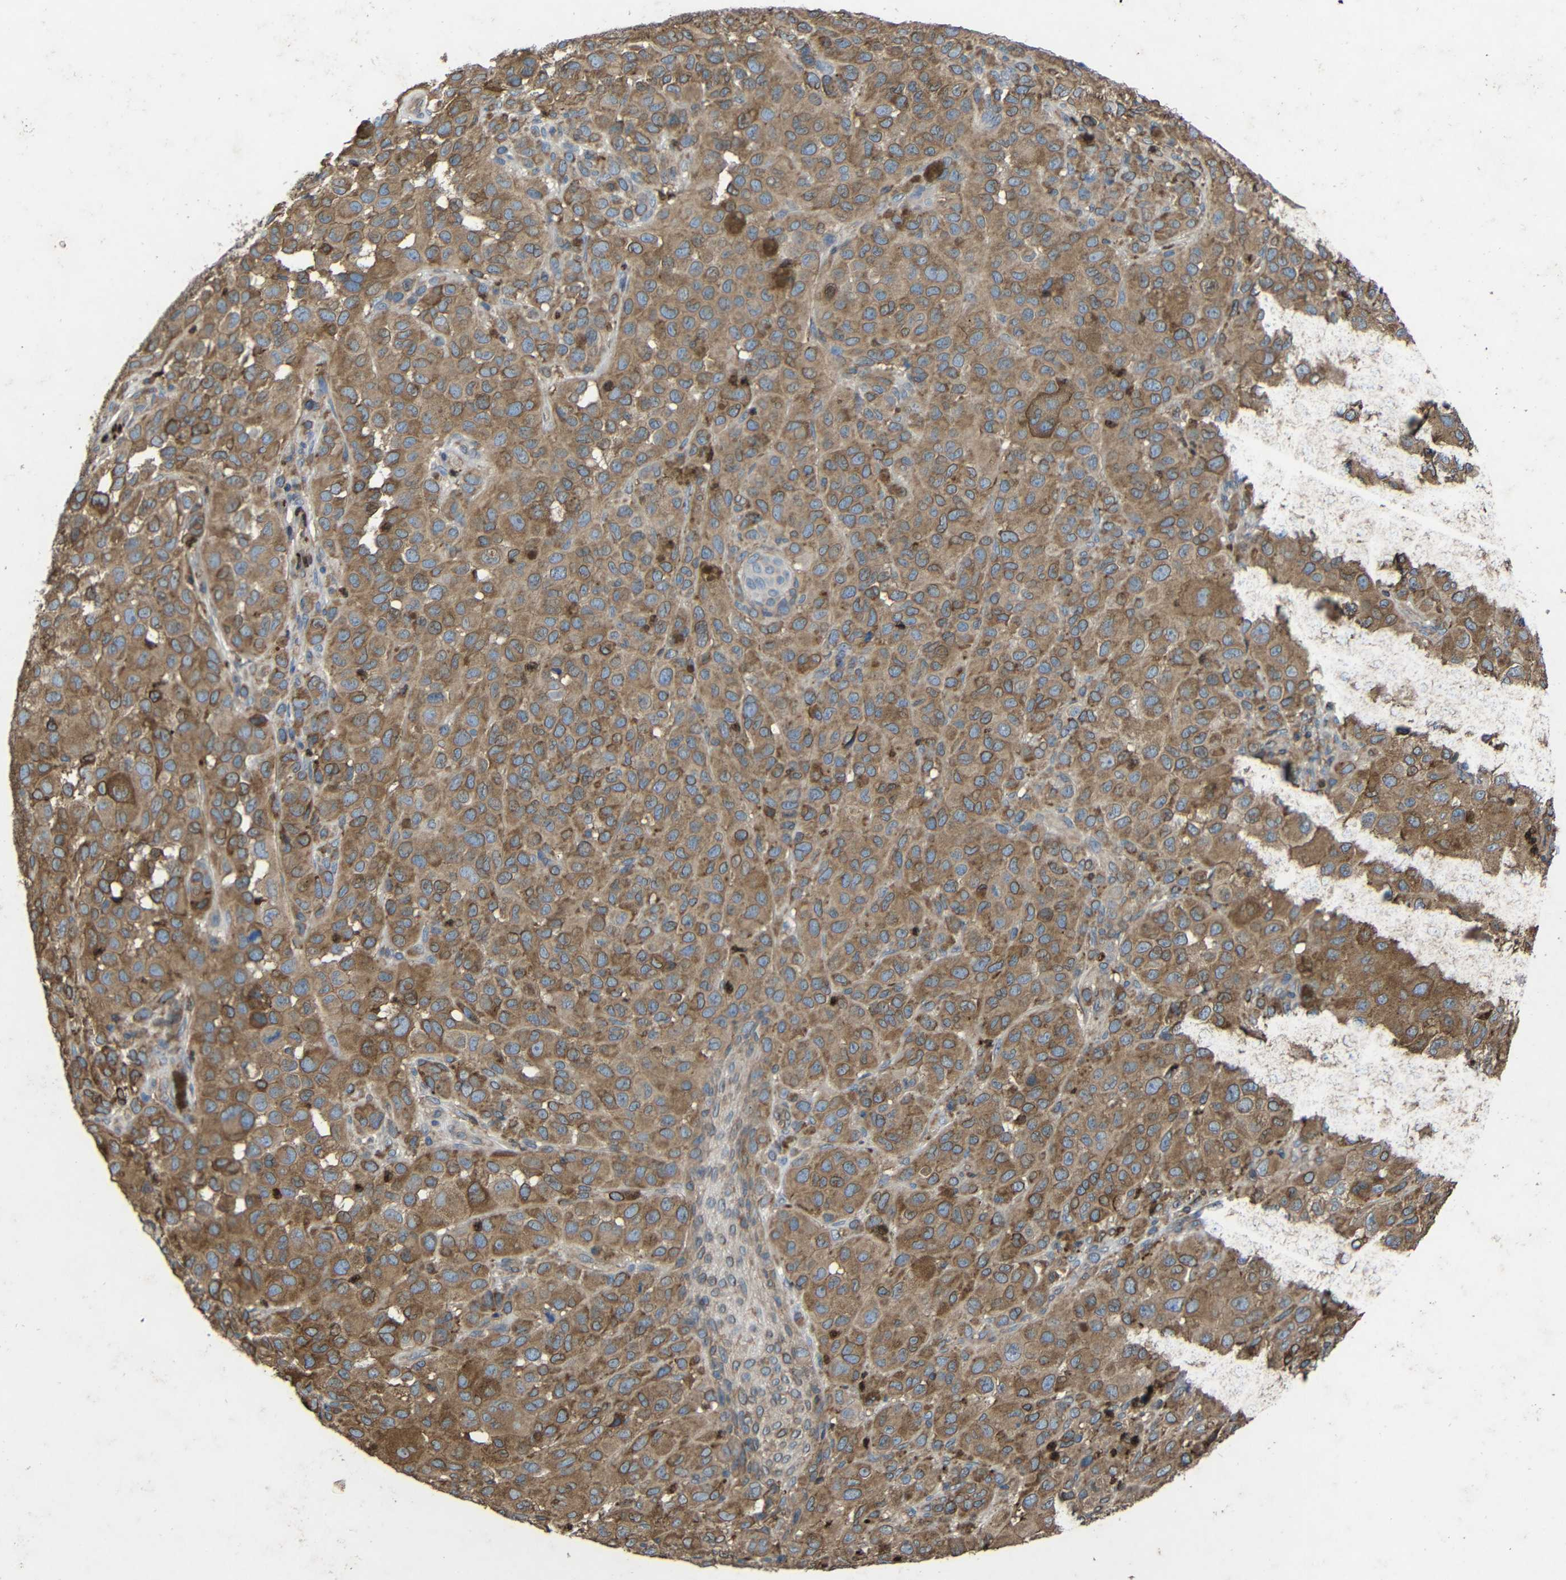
{"staining": {"intensity": "moderate", "quantity": ">75%", "location": "cytoplasmic/membranous"}, "tissue": "melanoma", "cell_type": "Tumor cells", "image_type": "cancer", "snomed": [{"axis": "morphology", "description": "Malignant melanoma, NOS"}, {"axis": "topography", "description": "Skin"}], "caption": "Melanoma stained with DAB (3,3'-diaminobenzidine) immunohistochemistry reveals medium levels of moderate cytoplasmic/membranous positivity in approximately >75% of tumor cells. (DAB IHC with brightfield microscopy, high magnification).", "gene": "TREM2", "patient": {"sex": "male", "age": 96}}